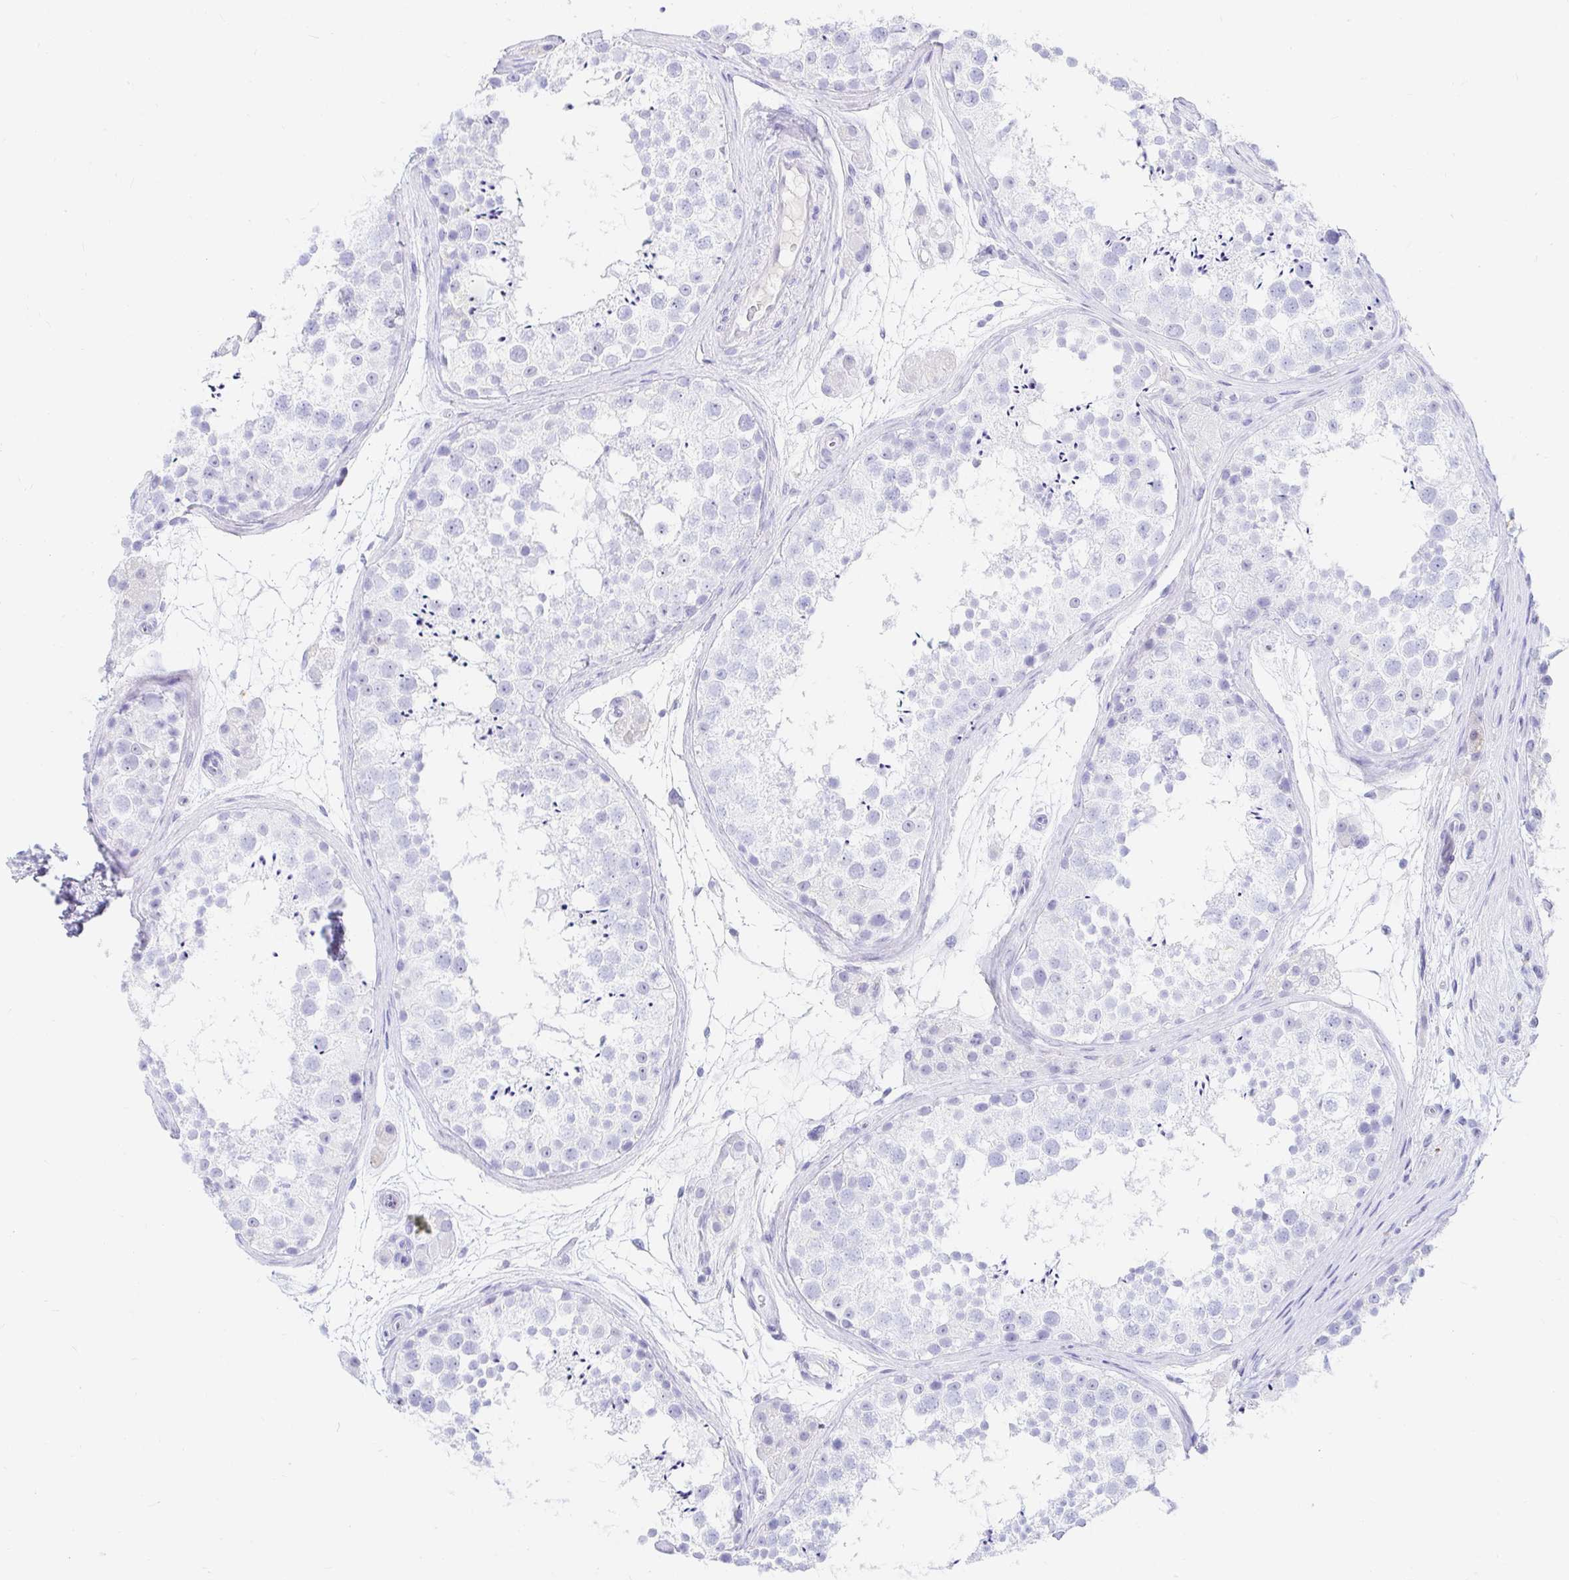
{"staining": {"intensity": "negative", "quantity": "none", "location": "none"}, "tissue": "testis", "cell_type": "Cells in seminiferous ducts", "image_type": "normal", "snomed": [{"axis": "morphology", "description": "Normal tissue, NOS"}, {"axis": "topography", "description": "Testis"}], "caption": "The immunohistochemistry (IHC) micrograph has no significant positivity in cells in seminiferous ducts of testis.", "gene": "OR6T1", "patient": {"sex": "male", "age": 41}}